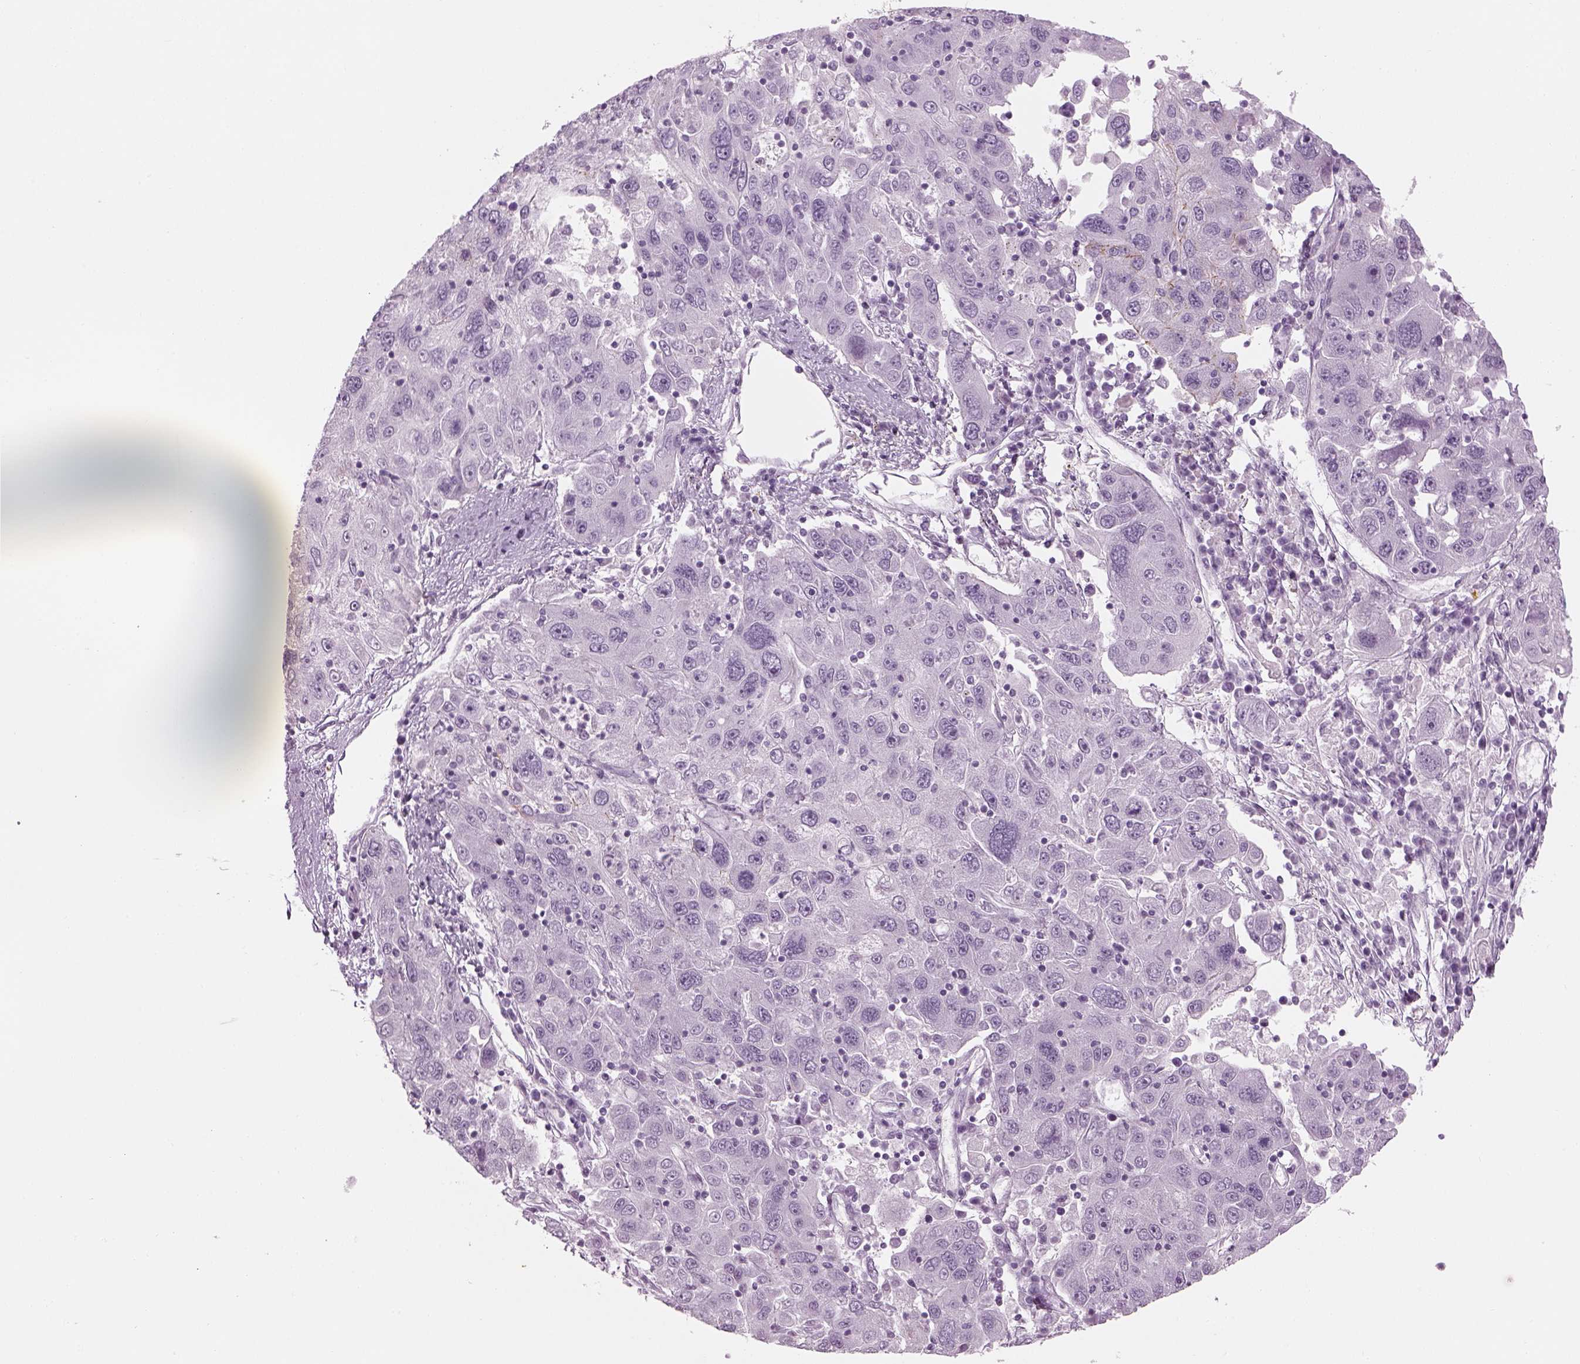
{"staining": {"intensity": "negative", "quantity": "none", "location": "none"}, "tissue": "stomach cancer", "cell_type": "Tumor cells", "image_type": "cancer", "snomed": [{"axis": "morphology", "description": "Adenocarcinoma, NOS"}, {"axis": "topography", "description": "Stomach"}], "caption": "Immunohistochemistry image of stomach cancer stained for a protein (brown), which shows no positivity in tumor cells.", "gene": "SAG", "patient": {"sex": "male", "age": 56}}